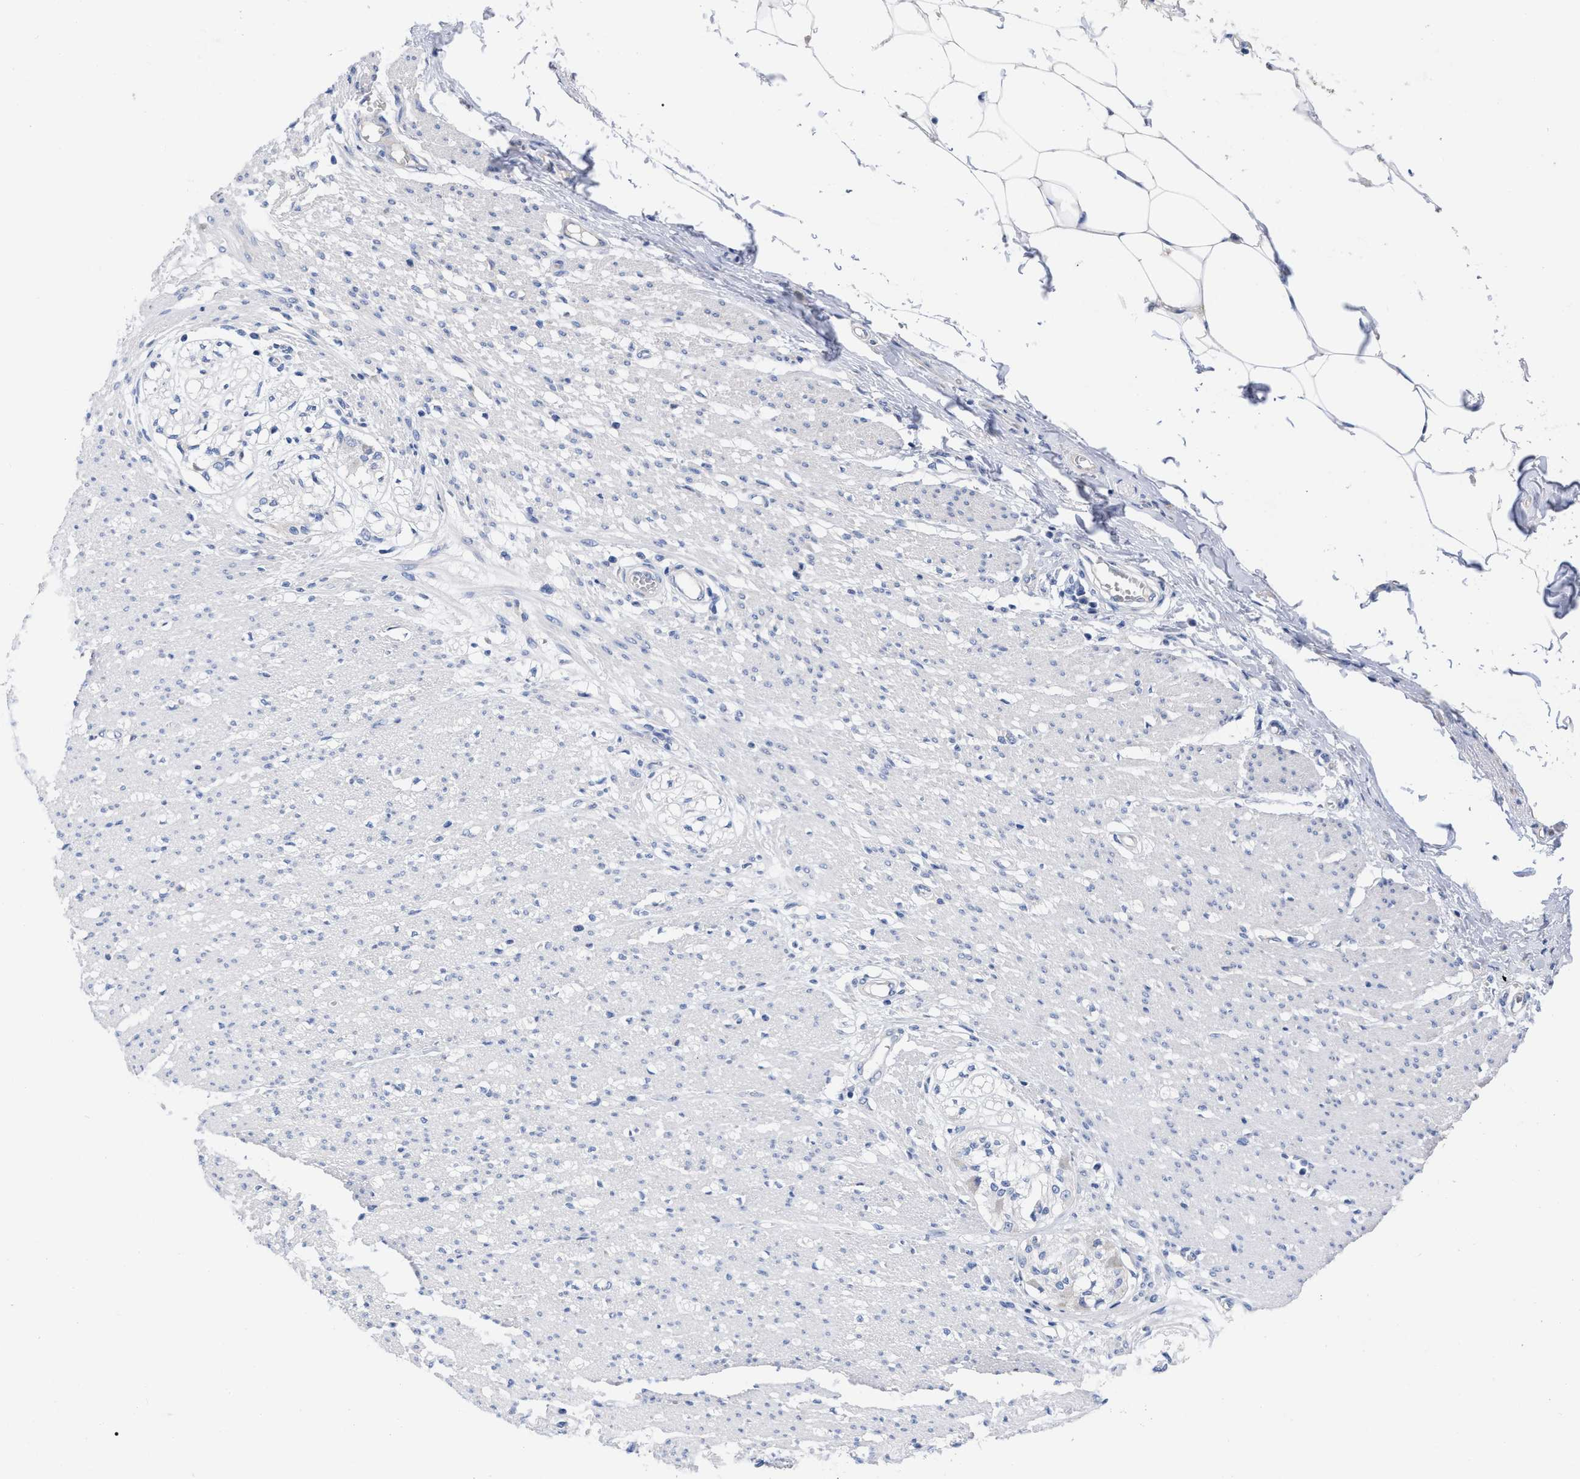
{"staining": {"intensity": "negative", "quantity": "none", "location": "none"}, "tissue": "smooth muscle", "cell_type": "Smooth muscle cells", "image_type": "normal", "snomed": [{"axis": "morphology", "description": "Normal tissue, NOS"}, {"axis": "morphology", "description": "Adenocarcinoma, NOS"}, {"axis": "topography", "description": "Colon"}, {"axis": "topography", "description": "Peripheral nerve tissue"}], "caption": "The histopathology image shows no staining of smooth muscle cells in unremarkable smooth muscle. (Stains: DAB immunohistochemistry with hematoxylin counter stain, Microscopy: brightfield microscopy at high magnification).", "gene": "HAPLN1", "patient": {"sex": "male", "age": 14}}